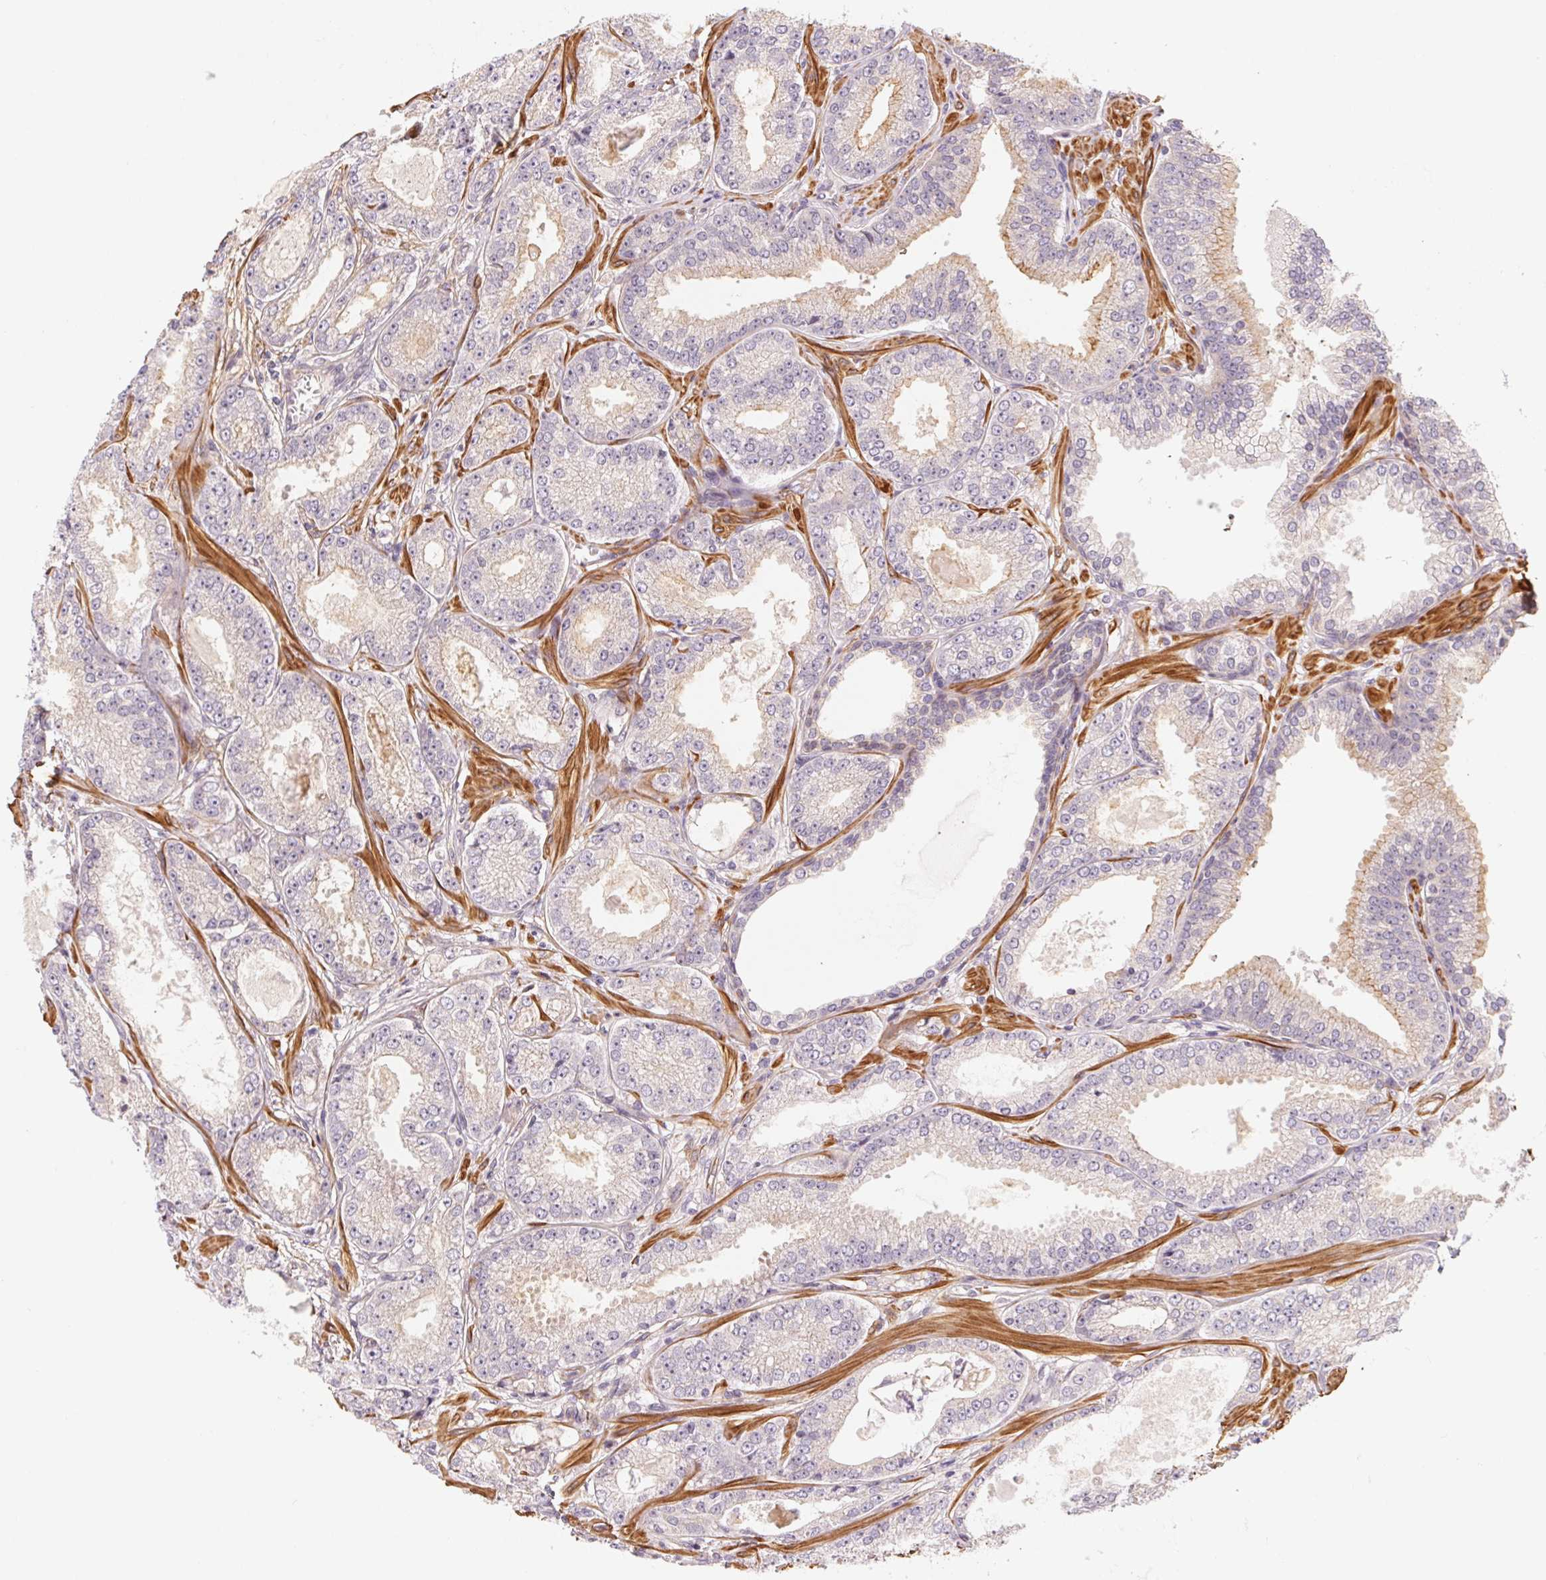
{"staining": {"intensity": "negative", "quantity": "none", "location": "none"}, "tissue": "prostate cancer", "cell_type": "Tumor cells", "image_type": "cancer", "snomed": [{"axis": "morphology", "description": "Adenocarcinoma, NOS"}, {"axis": "topography", "description": "Prostate"}], "caption": "Micrograph shows no significant protein positivity in tumor cells of prostate adenocarcinoma.", "gene": "CCDC112", "patient": {"sex": "male", "age": 64}}